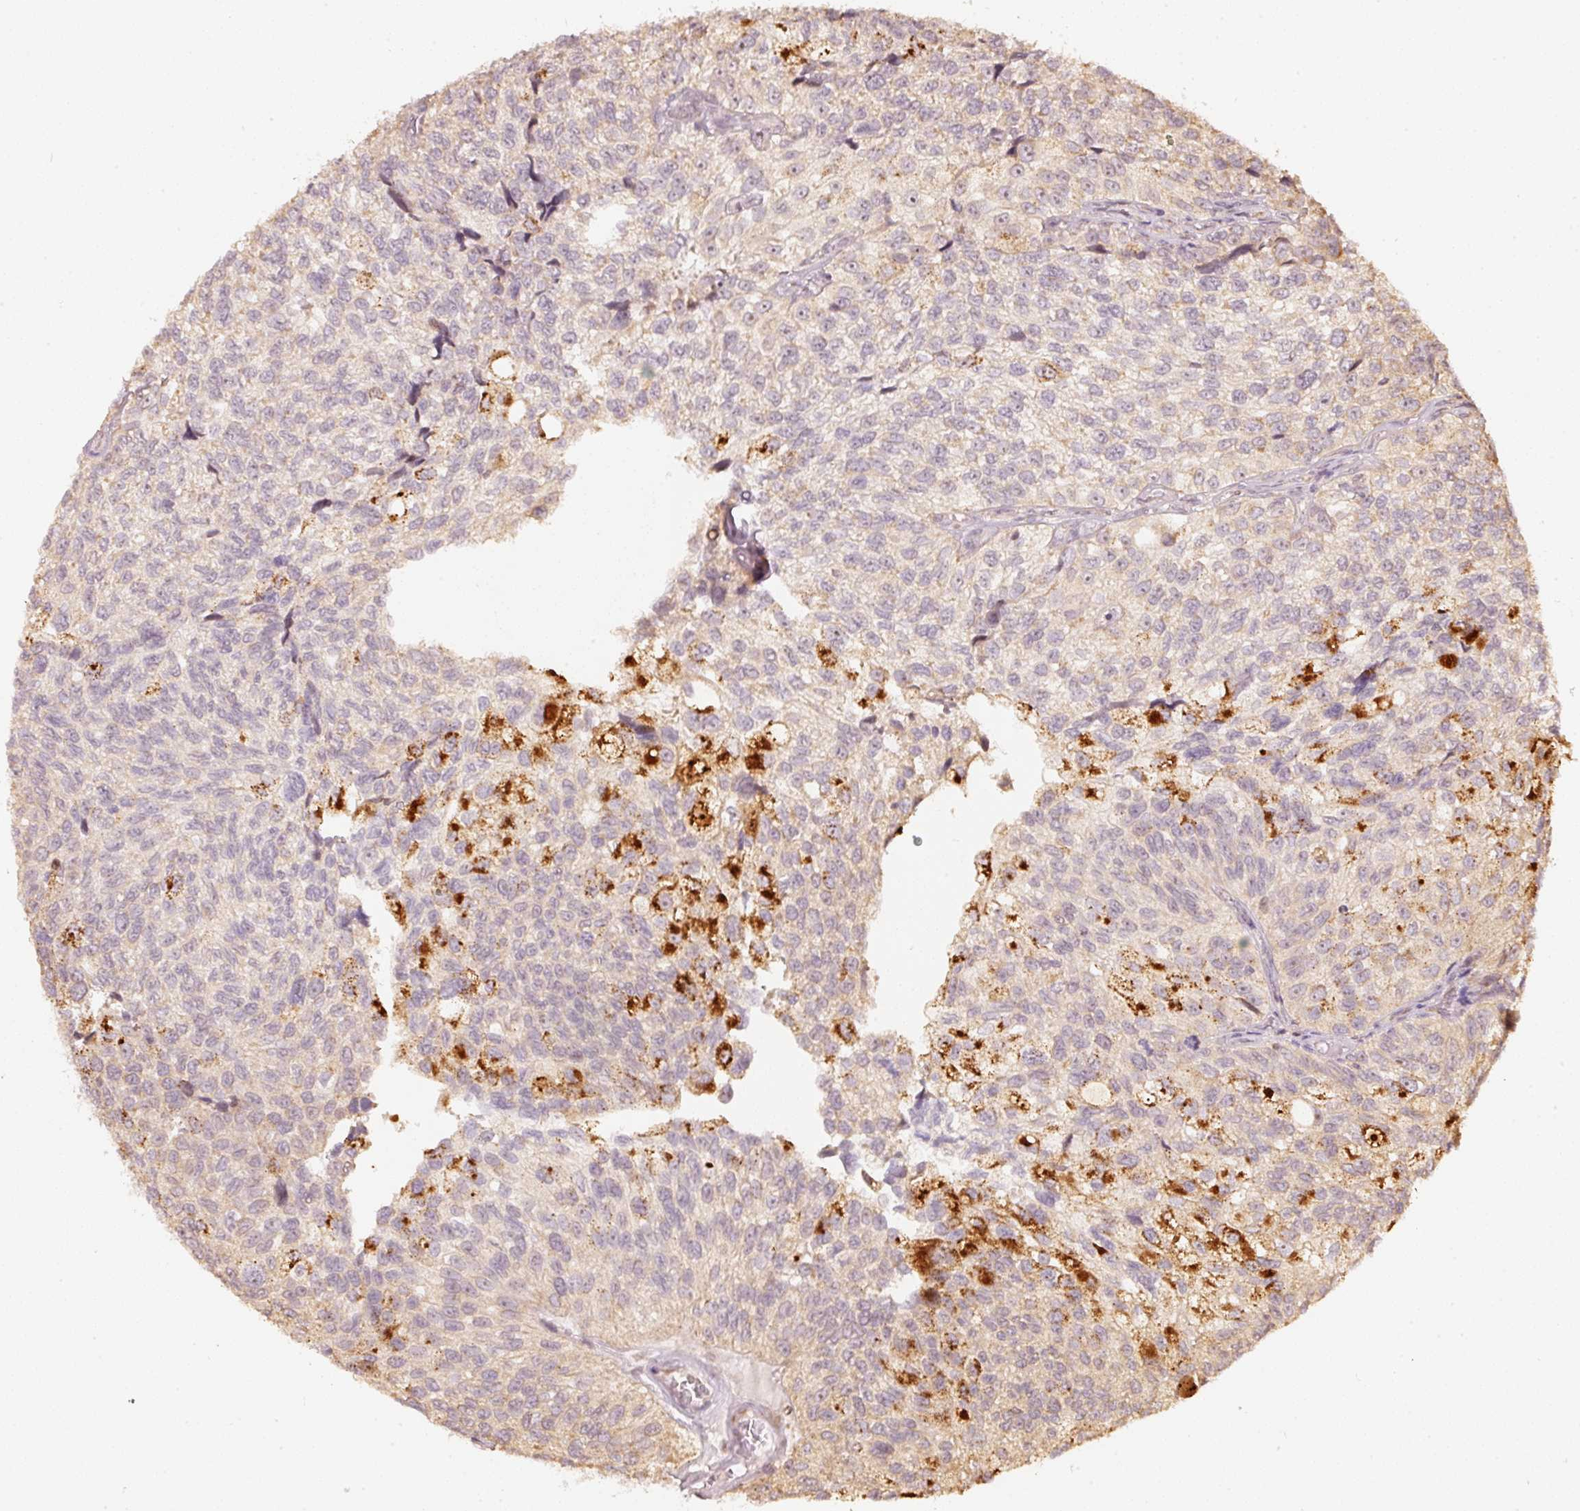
{"staining": {"intensity": "strong", "quantity": "<25%", "location": "cytoplasmic/membranous"}, "tissue": "urothelial cancer", "cell_type": "Tumor cells", "image_type": "cancer", "snomed": [{"axis": "morphology", "description": "Urothelial carcinoma, NOS"}, {"axis": "topography", "description": "Urinary bladder"}], "caption": "This is a photomicrograph of IHC staining of urothelial cancer, which shows strong staining in the cytoplasmic/membranous of tumor cells.", "gene": "RAB35", "patient": {"sex": "male", "age": 87}}